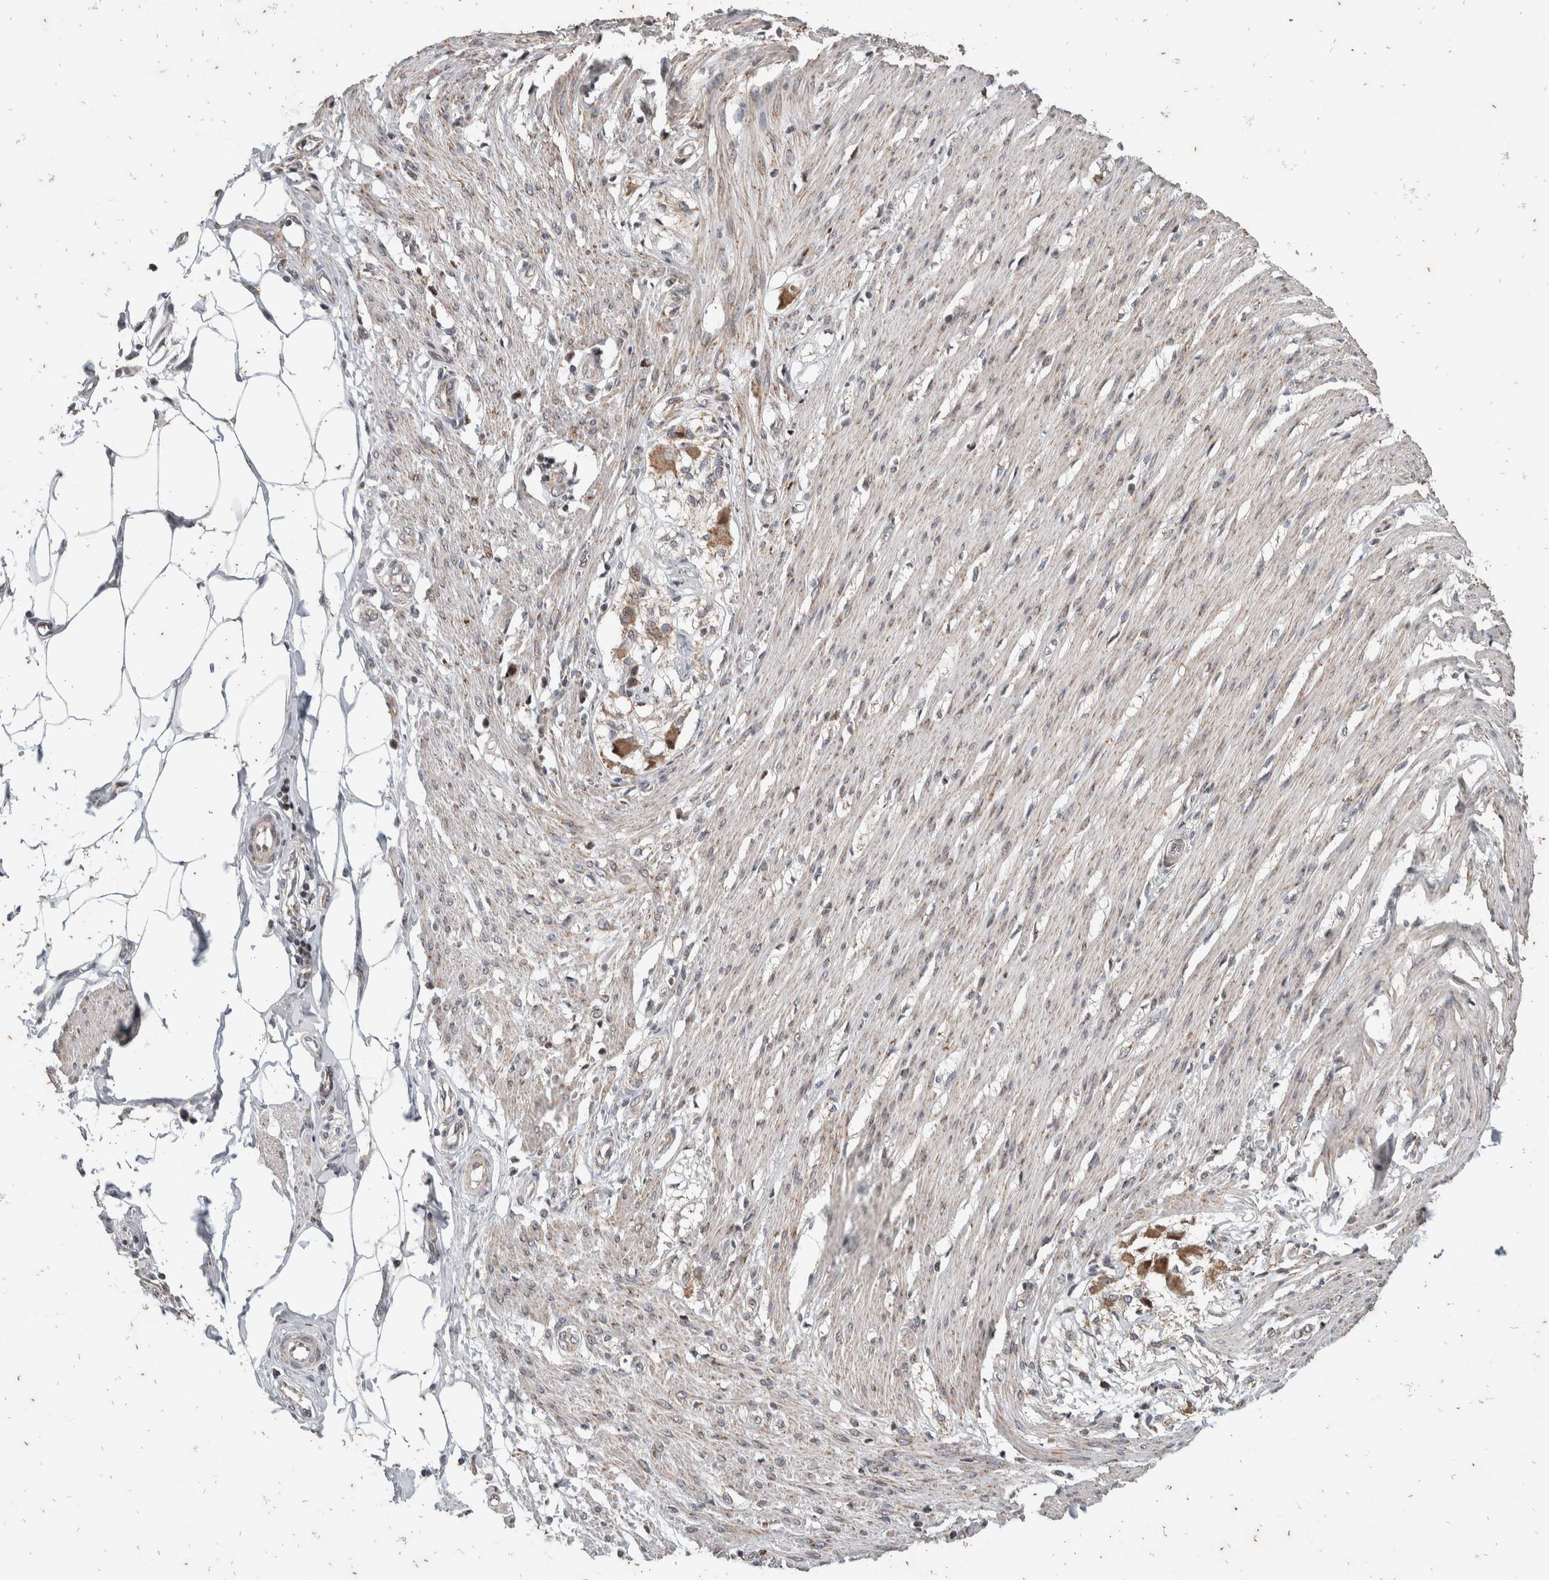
{"staining": {"intensity": "weak", "quantity": "<25%", "location": "cytoplasmic/membranous"}, "tissue": "smooth muscle", "cell_type": "Smooth muscle cells", "image_type": "normal", "snomed": [{"axis": "morphology", "description": "Normal tissue, NOS"}, {"axis": "morphology", "description": "Adenocarcinoma, NOS"}, {"axis": "topography", "description": "Smooth muscle"}, {"axis": "topography", "description": "Colon"}], "caption": "DAB immunohistochemical staining of unremarkable smooth muscle exhibits no significant expression in smooth muscle cells. (DAB (3,3'-diaminobenzidine) immunohistochemistry (IHC), high magnification).", "gene": "ATXN7L1", "patient": {"sex": "male", "age": 14}}